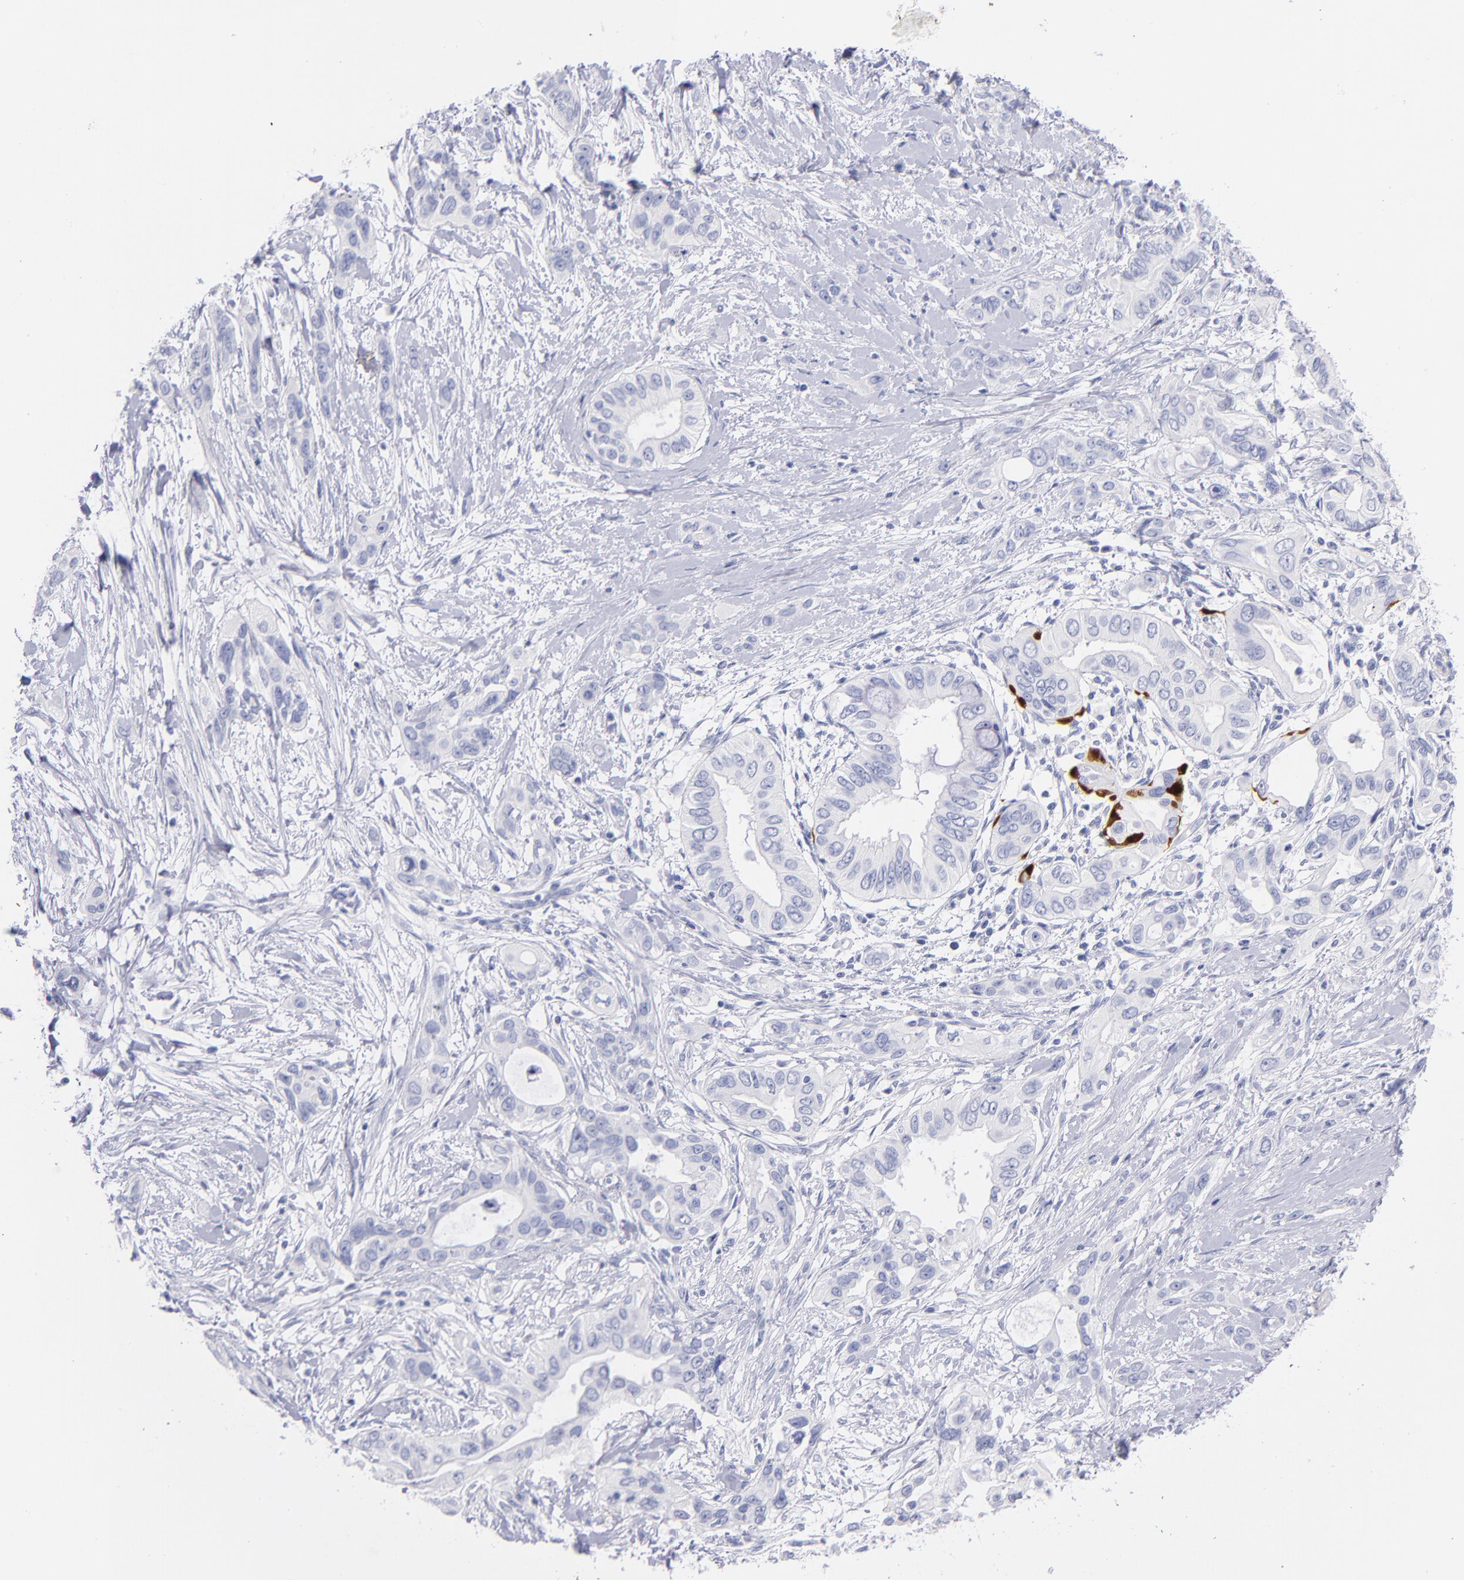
{"staining": {"intensity": "strong", "quantity": "<25%", "location": "cytoplasmic/membranous,nuclear"}, "tissue": "pancreatic cancer", "cell_type": "Tumor cells", "image_type": "cancer", "snomed": [{"axis": "morphology", "description": "Adenocarcinoma, NOS"}, {"axis": "topography", "description": "Pancreas"}], "caption": "The photomicrograph reveals immunohistochemical staining of adenocarcinoma (pancreatic). There is strong cytoplasmic/membranous and nuclear staining is present in about <25% of tumor cells.", "gene": "SCGN", "patient": {"sex": "female", "age": 60}}